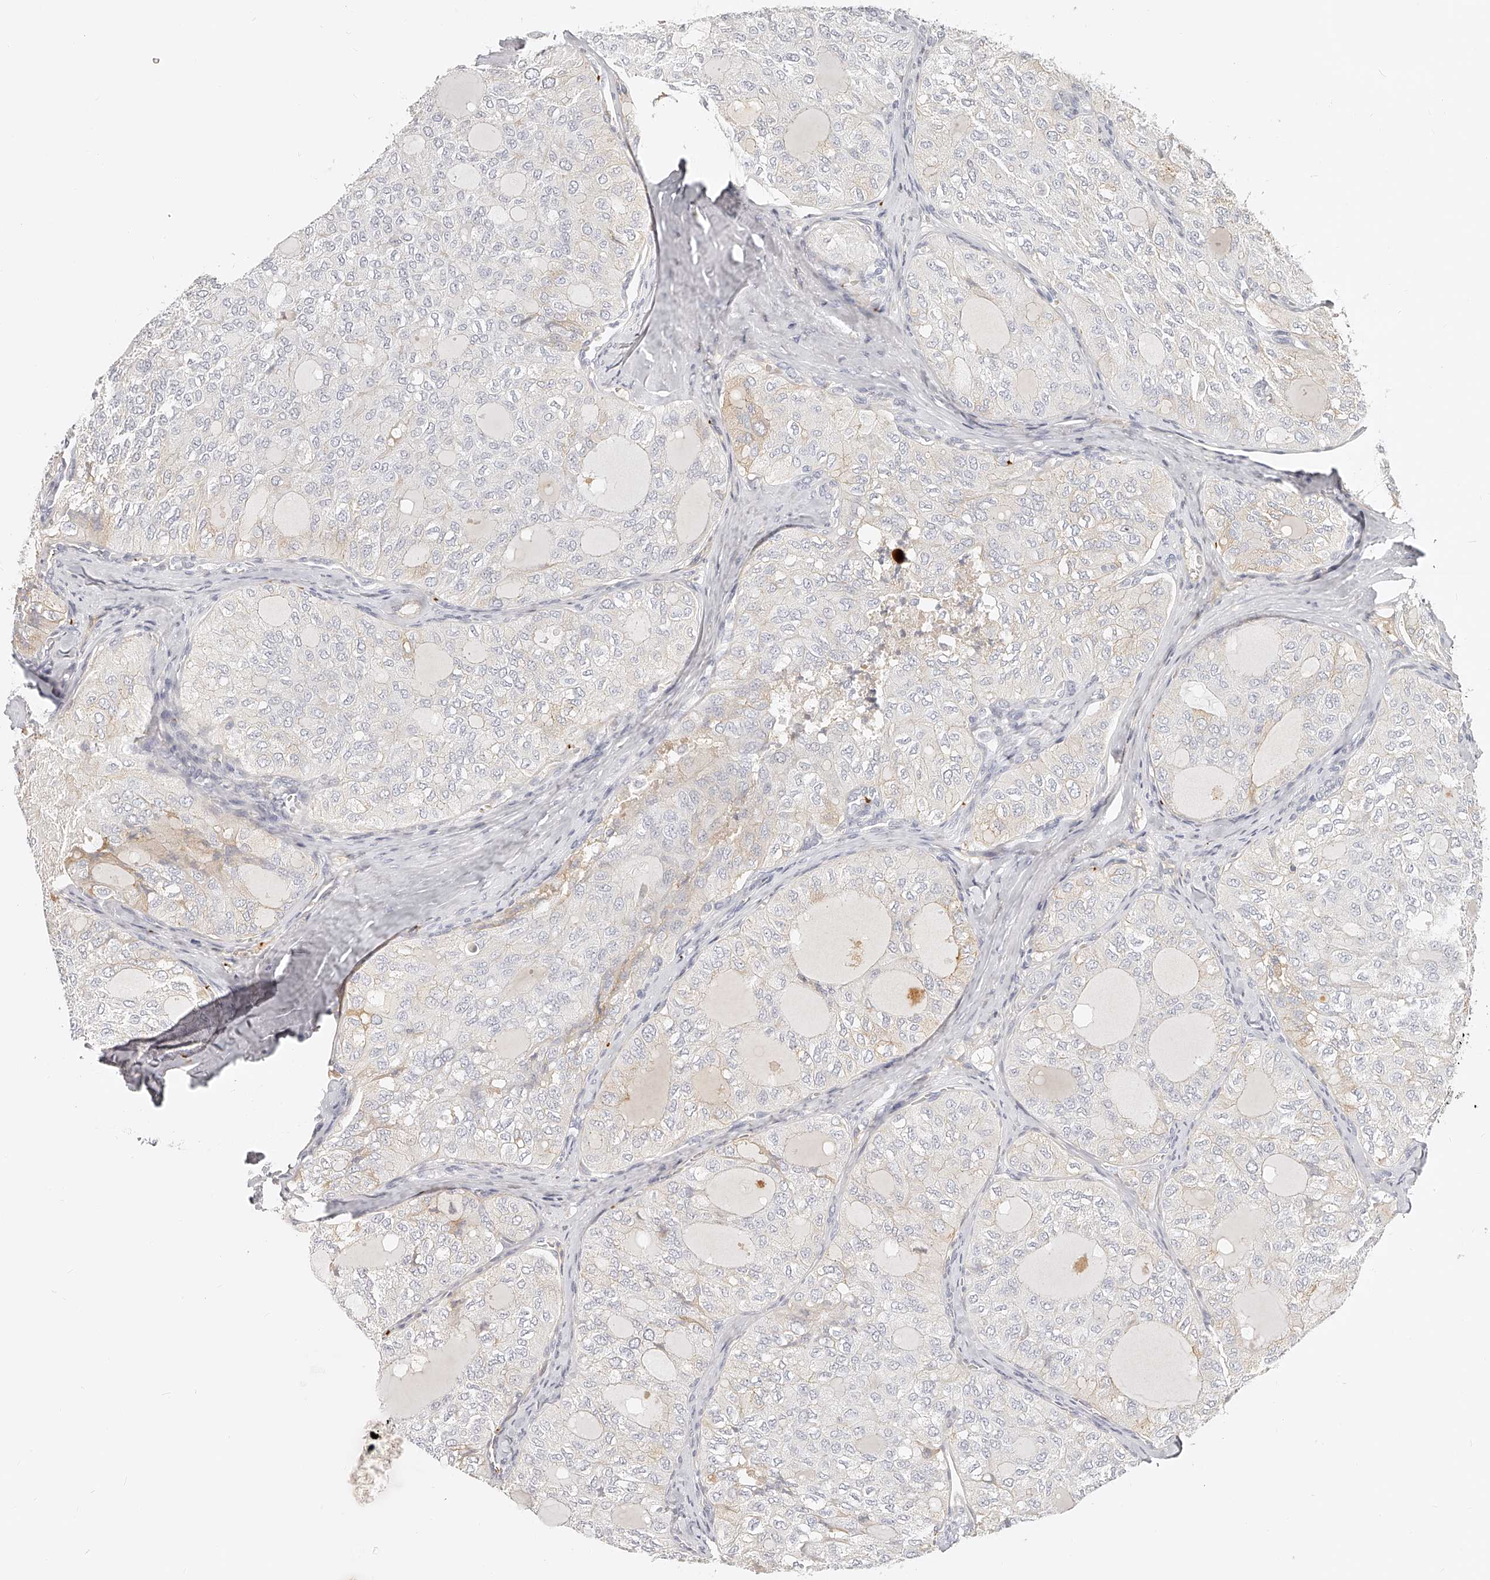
{"staining": {"intensity": "negative", "quantity": "none", "location": "none"}, "tissue": "thyroid cancer", "cell_type": "Tumor cells", "image_type": "cancer", "snomed": [{"axis": "morphology", "description": "Follicular adenoma carcinoma, NOS"}, {"axis": "topography", "description": "Thyroid gland"}], "caption": "The histopathology image shows no staining of tumor cells in thyroid cancer.", "gene": "ITGB3", "patient": {"sex": "male", "age": 75}}